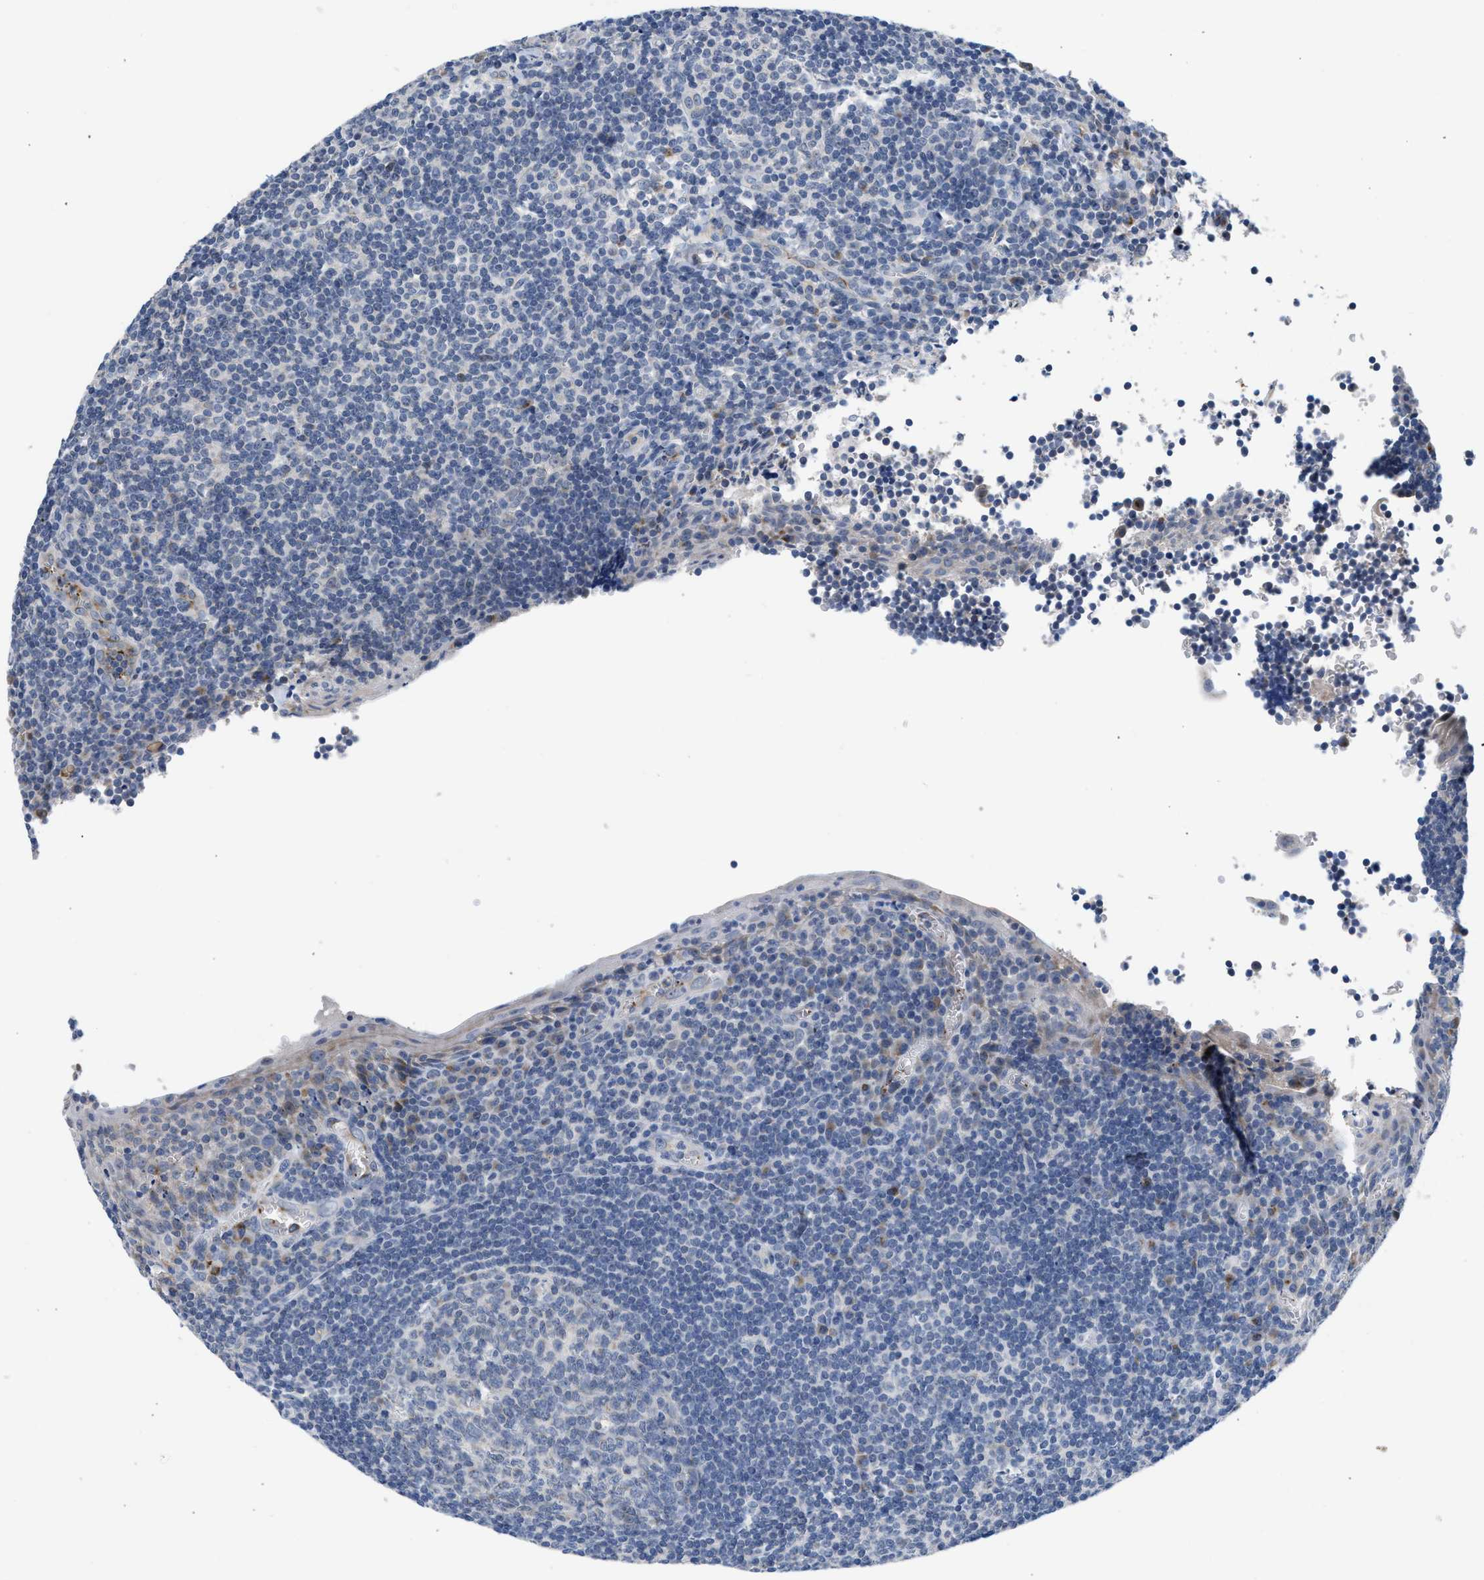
{"staining": {"intensity": "negative", "quantity": "none", "location": "none"}, "tissue": "tonsil", "cell_type": "Germinal center cells", "image_type": "normal", "snomed": [{"axis": "morphology", "description": "Normal tissue, NOS"}, {"axis": "topography", "description": "Tonsil"}], "caption": "This is a micrograph of immunohistochemistry staining of normal tonsil, which shows no positivity in germinal center cells. The staining was performed using DAB to visualize the protein expression in brown, while the nuclei were stained in blue with hematoxylin (Magnification: 20x).", "gene": "PIM1", "patient": {"sex": "male", "age": 37}}